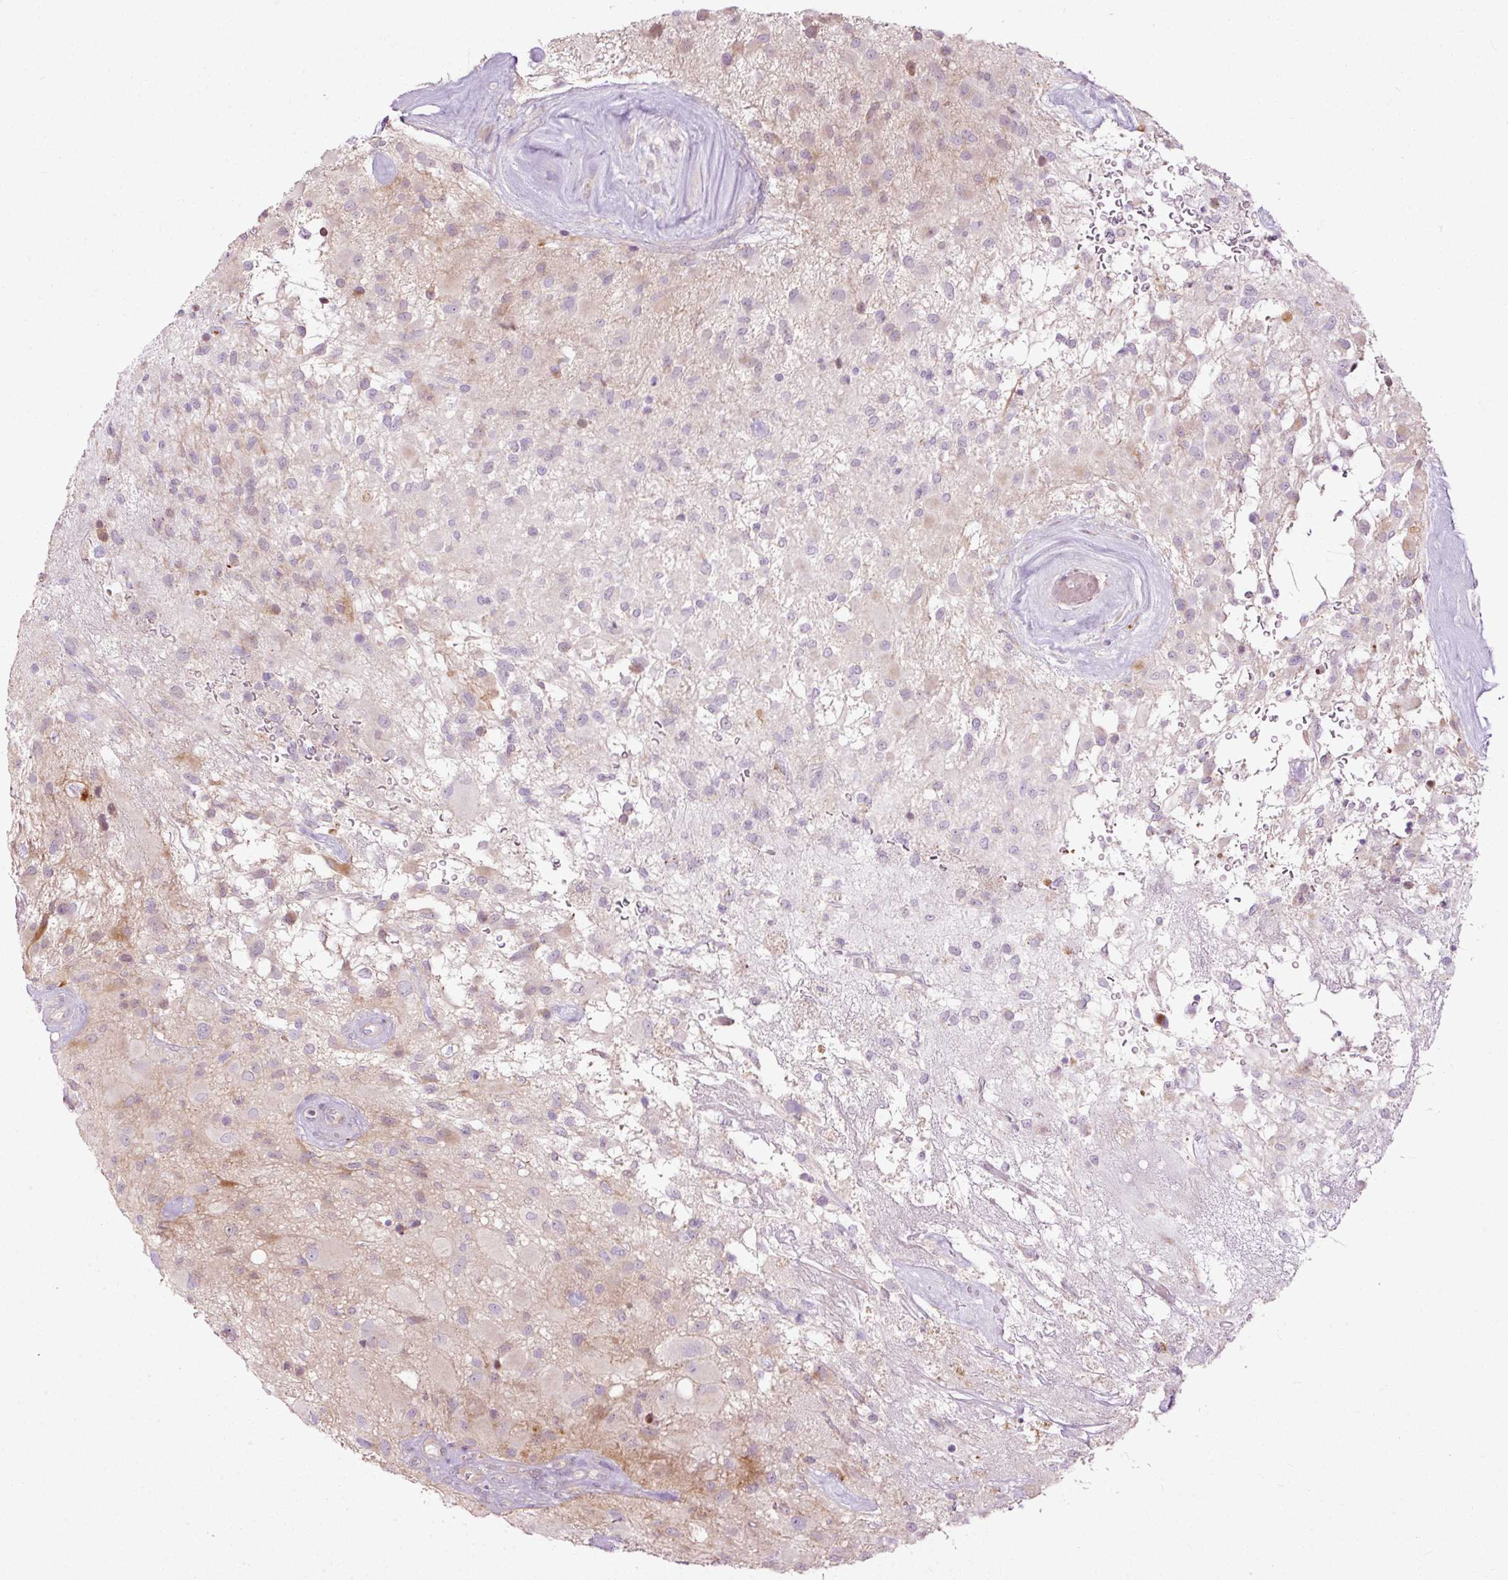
{"staining": {"intensity": "moderate", "quantity": "25%-75%", "location": "cytoplasmic/membranous"}, "tissue": "glioma", "cell_type": "Tumor cells", "image_type": "cancer", "snomed": [{"axis": "morphology", "description": "Glioma, malignant, High grade"}, {"axis": "topography", "description": "Brain"}], "caption": "Immunohistochemical staining of glioma reveals moderate cytoplasmic/membranous protein positivity in approximately 25%-75% of tumor cells.", "gene": "FCRL4", "patient": {"sex": "female", "age": 67}}